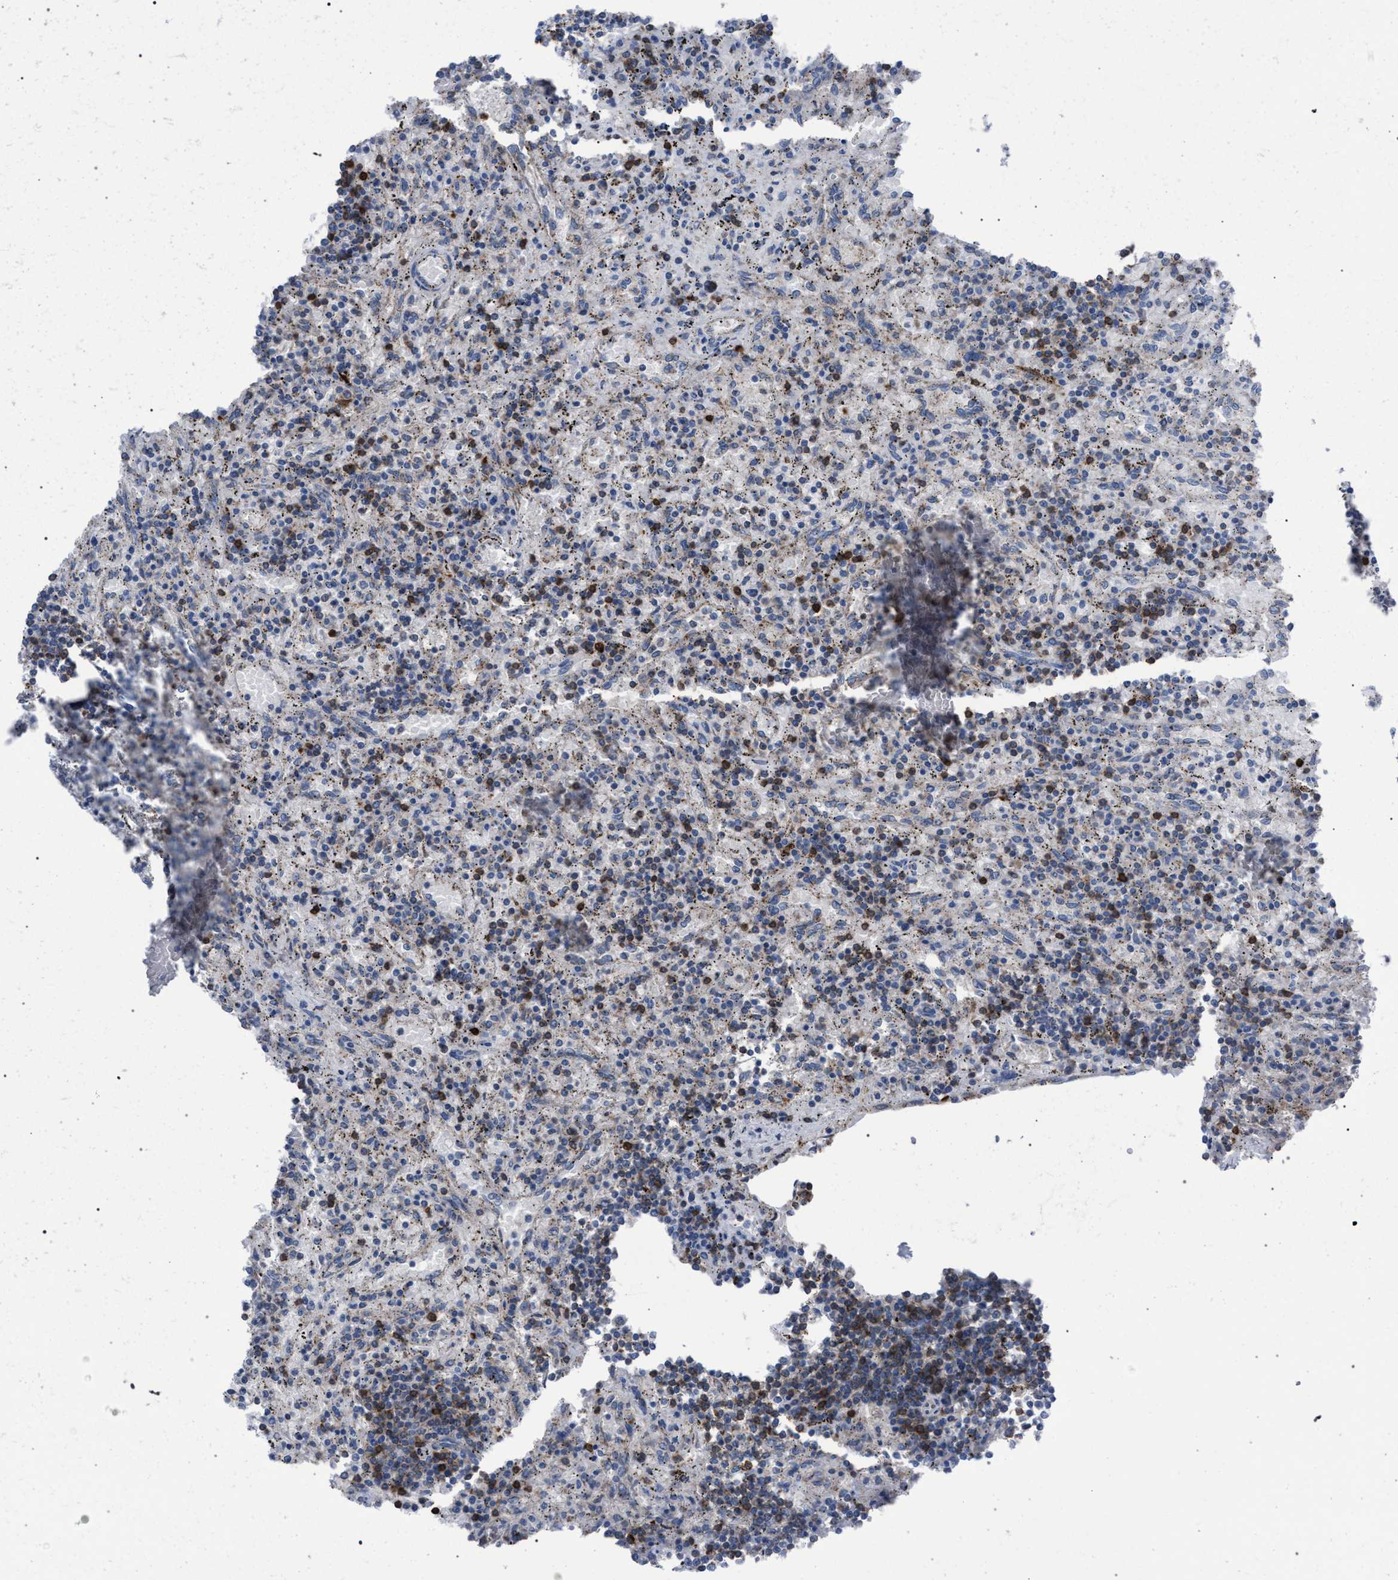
{"staining": {"intensity": "moderate", "quantity": "<25%", "location": "cytoplasmic/membranous"}, "tissue": "lymphoma", "cell_type": "Tumor cells", "image_type": "cancer", "snomed": [{"axis": "morphology", "description": "Malignant lymphoma, non-Hodgkin's type, Low grade"}, {"axis": "topography", "description": "Spleen"}], "caption": "Protein expression by IHC displays moderate cytoplasmic/membranous staining in approximately <25% of tumor cells in low-grade malignant lymphoma, non-Hodgkin's type.", "gene": "HSD17B4", "patient": {"sex": "male", "age": 76}}